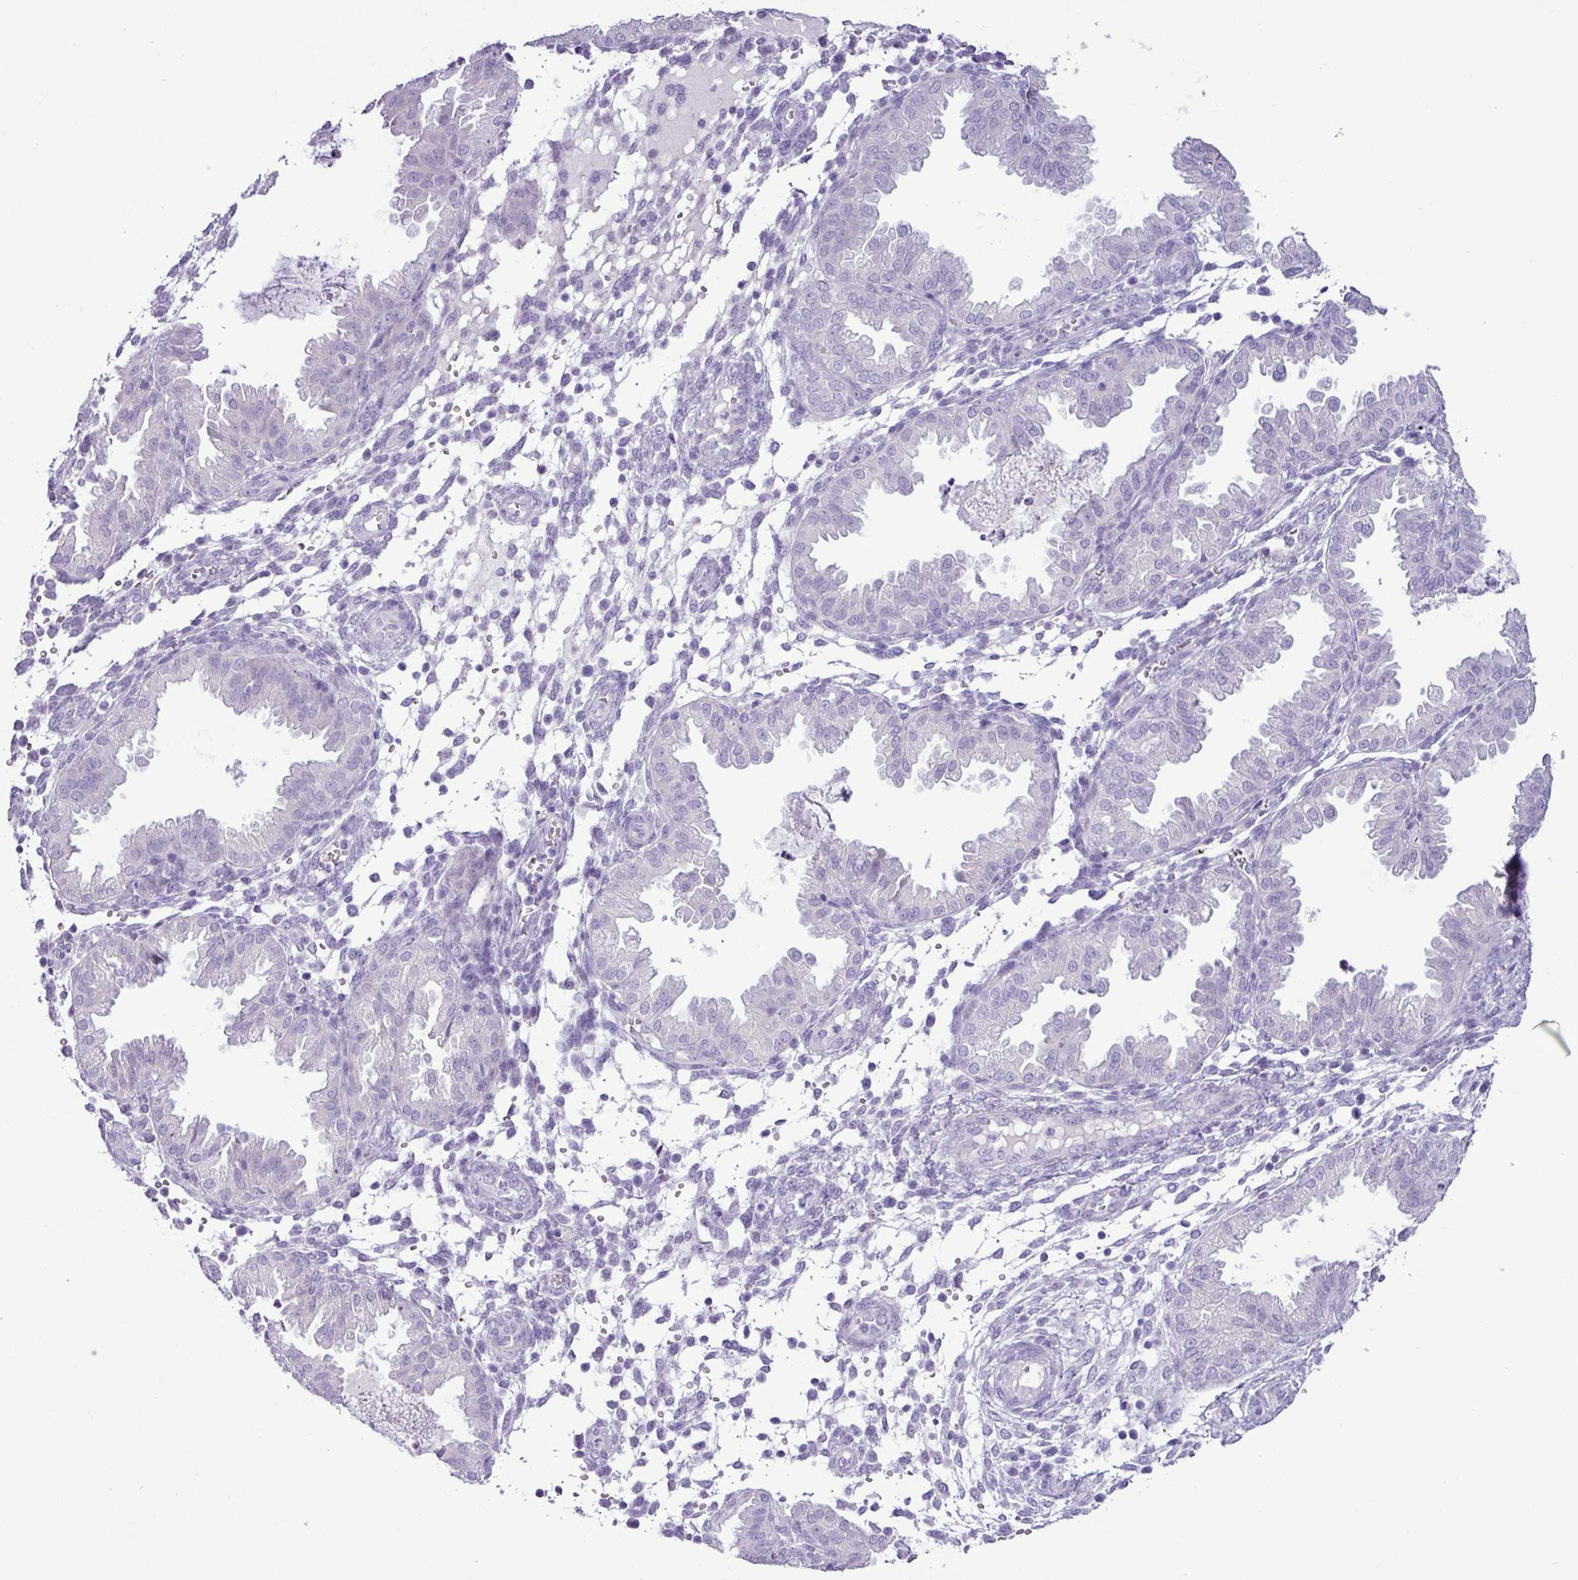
{"staining": {"intensity": "negative", "quantity": "none", "location": "none"}, "tissue": "endometrium", "cell_type": "Cells in endometrial stroma", "image_type": "normal", "snomed": [{"axis": "morphology", "description": "Normal tissue, NOS"}, {"axis": "topography", "description": "Endometrium"}], "caption": "Immunohistochemistry photomicrograph of unremarkable endometrium: endometrium stained with DAB exhibits no significant protein expression in cells in endometrial stroma.", "gene": "ALDH3A1", "patient": {"sex": "female", "age": 33}}